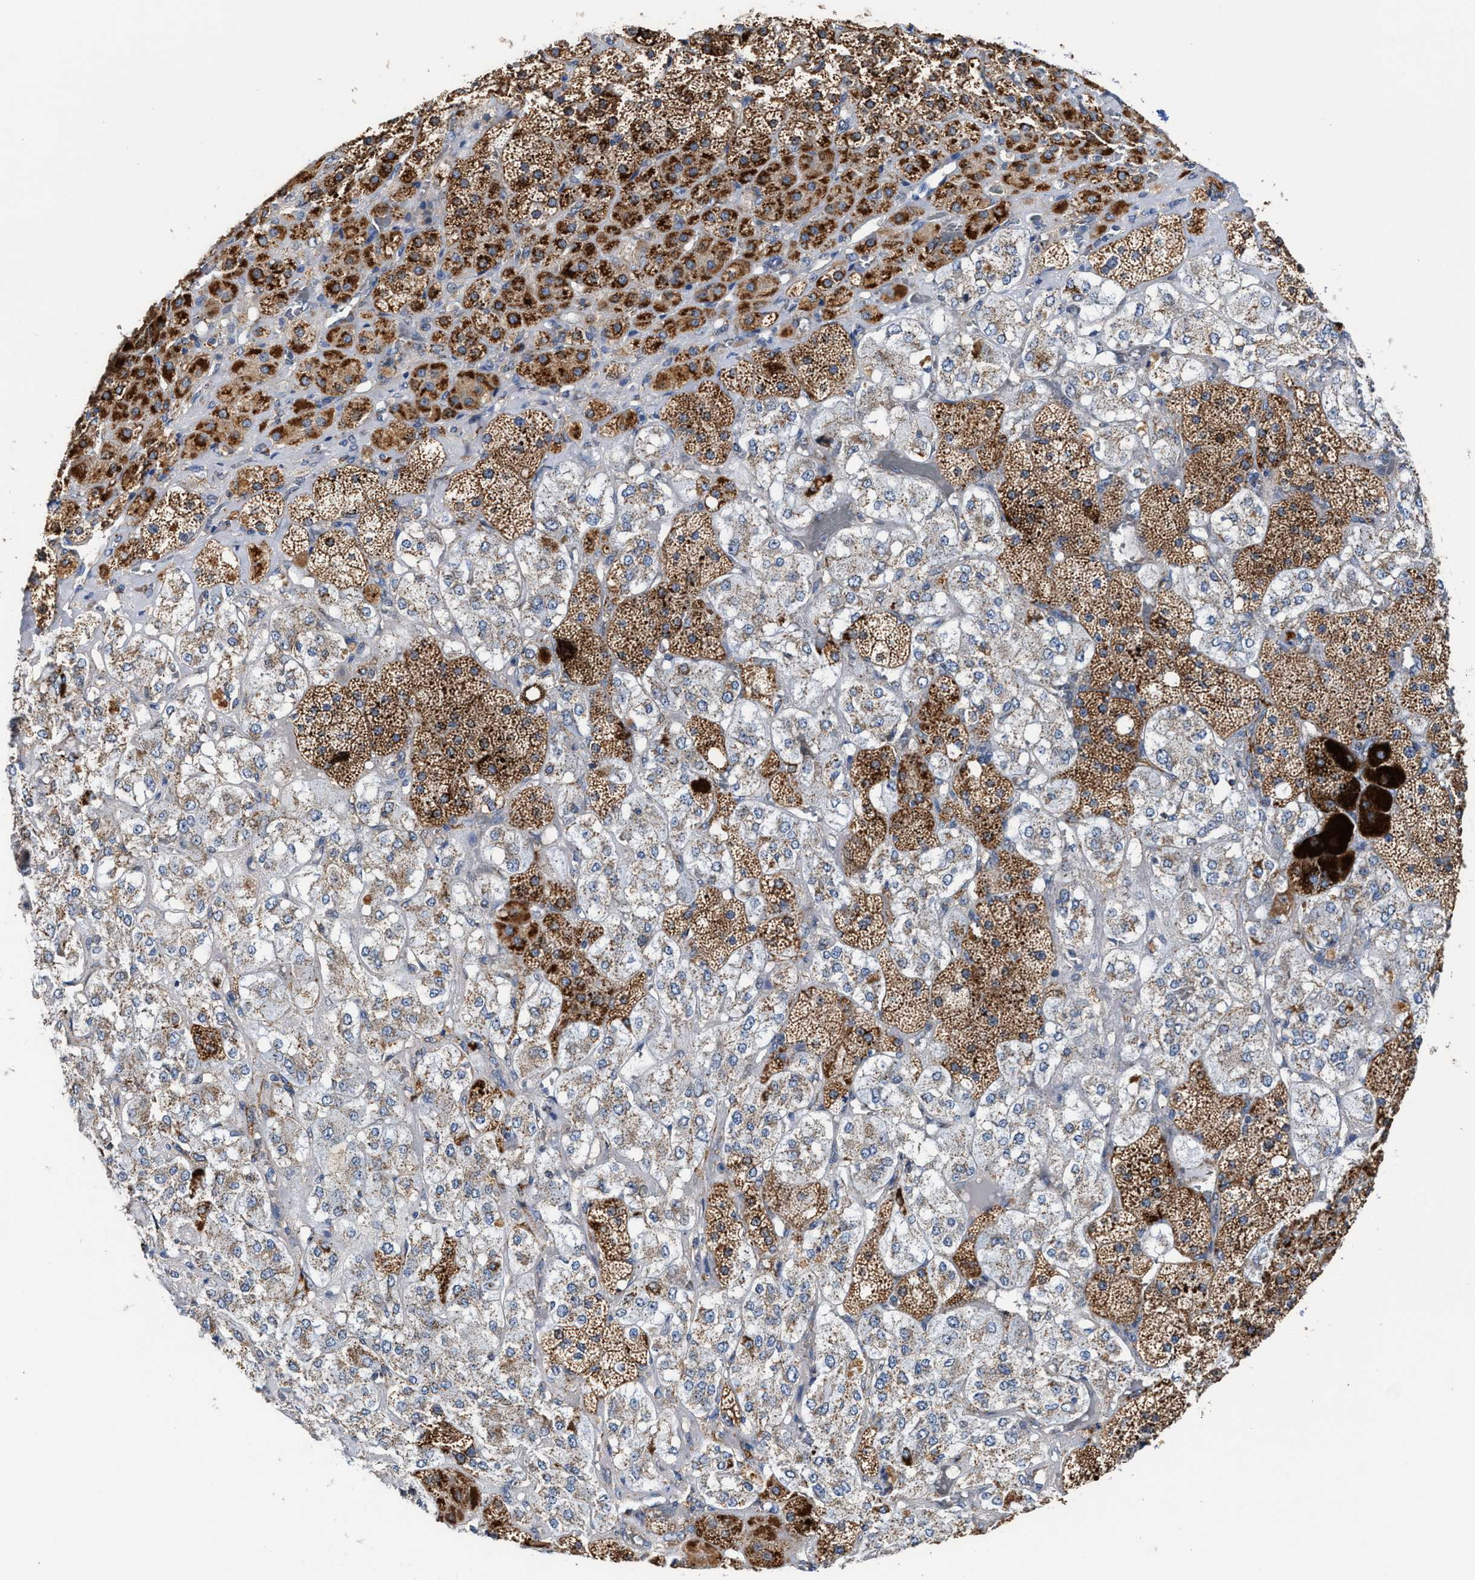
{"staining": {"intensity": "strong", "quantity": "25%-75%", "location": "cytoplasmic/membranous"}, "tissue": "adrenal gland", "cell_type": "Glandular cells", "image_type": "normal", "snomed": [{"axis": "morphology", "description": "Normal tissue, NOS"}, {"axis": "topography", "description": "Adrenal gland"}], "caption": "A histopathology image of human adrenal gland stained for a protein demonstrates strong cytoplasmic/membranous brown staining in glandular cells. (DAB IHC, brown staining for protein, blue staining for nuclei).", "gene": "MECR", "patient": {"sex": "male", "age": 57}}